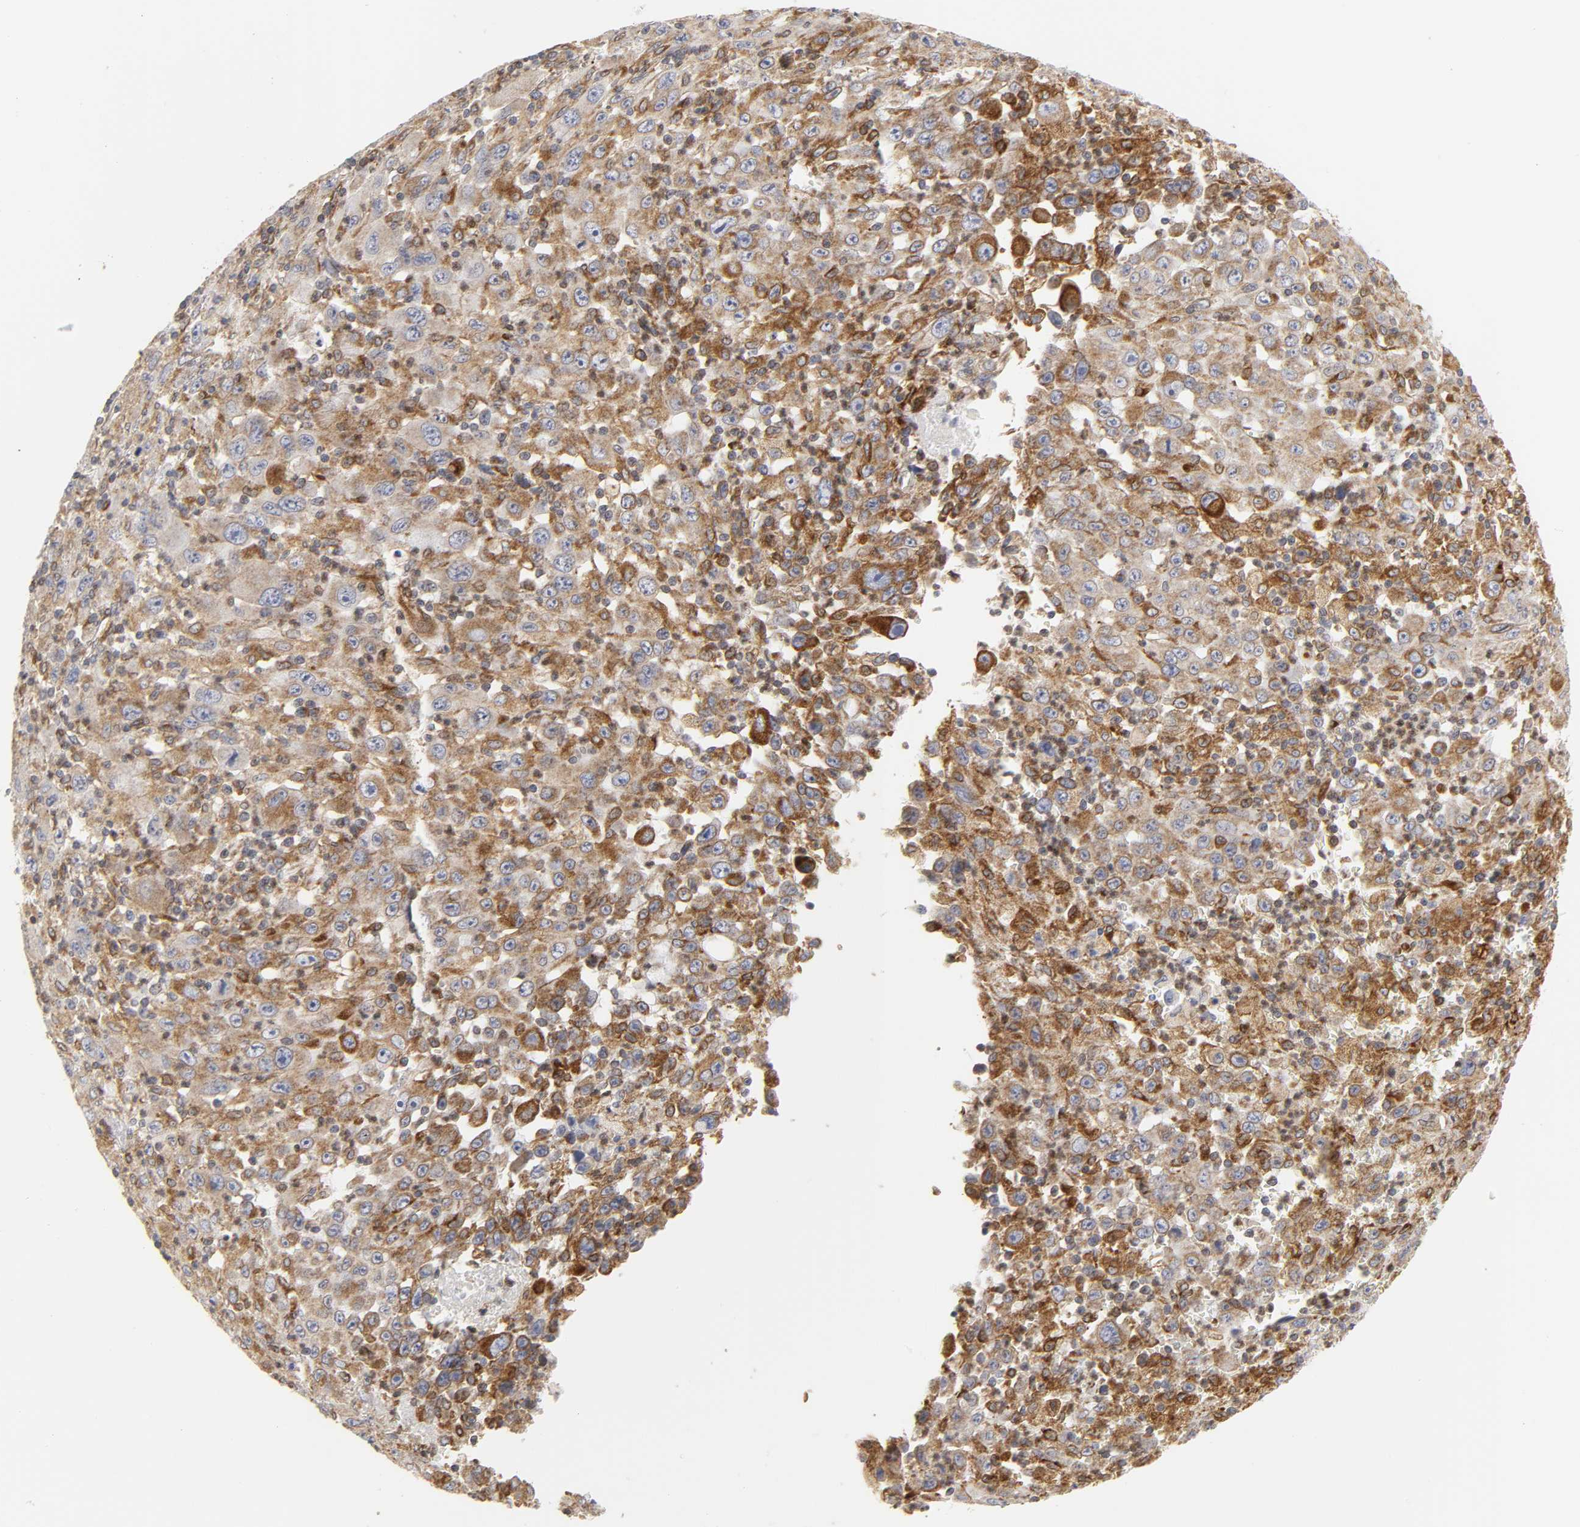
{"staining": {"intensity": "moderate", "quantity": "25%-75%", "location": "cytoplasmic/membranous"}, "tissue": "melanoma", "cell_type": "Tumor cells", "image_type": "cancer", "snomed": [{"axis": "morphology", "description": "Malignant melanoma, Metastatic site"}, {"axis": "topography", "description": "Skin"}], "caption": "IHC (DAB (3,3'-diaminobenzidine)) staining of human malignant melanoma (metastatic site) shows moderate cytoplasmic/membranous protein positivity in about 25%-75% of tumor cells. The staining was performed using DAB (3,3'-diaminobenzidine), with brown indicating positive protein expression. Nuclei are stained blue with hematoxylin.", "gene": "POR", "patient": {"sex": "female", "age": 56}}